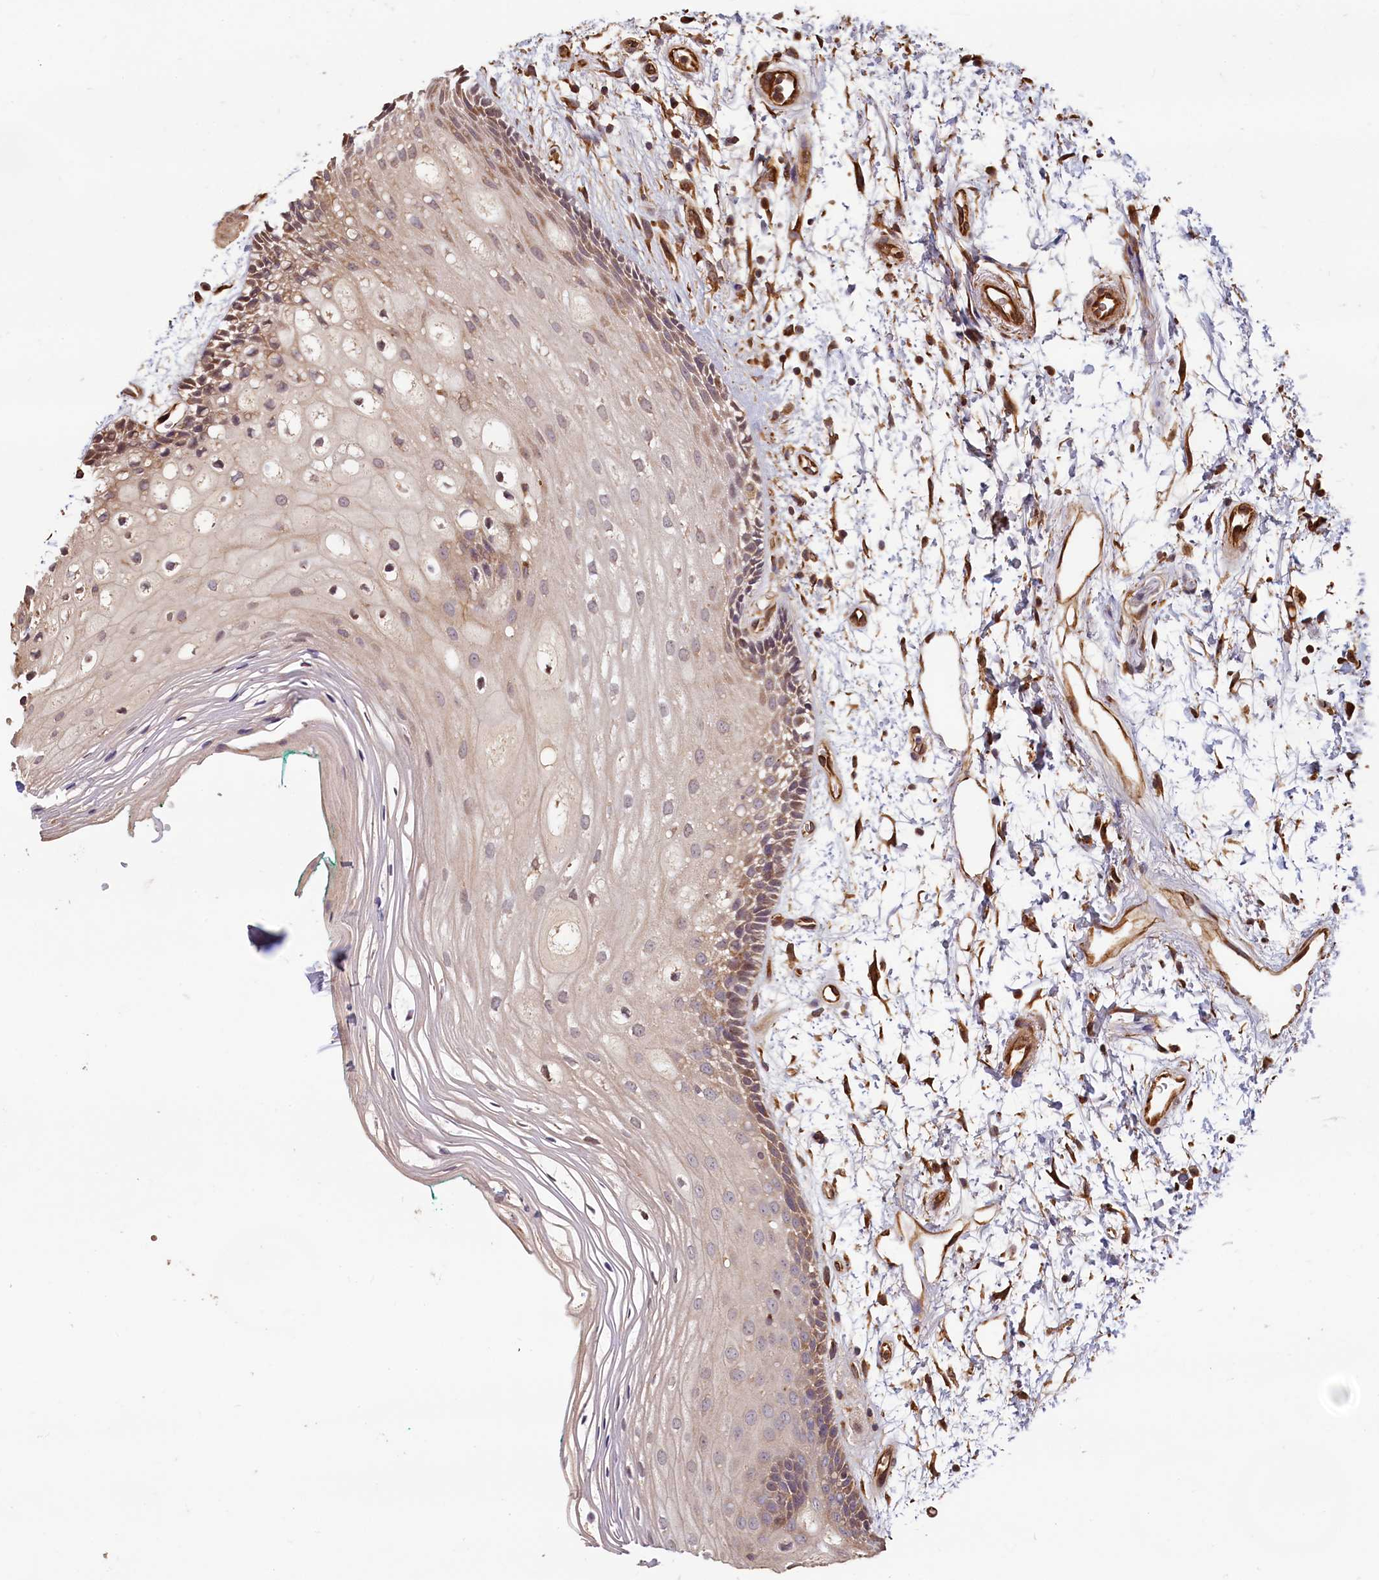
{"staining": {"intensity": "moderate", "quantity": "<25%", "location": "cytoplasmic/membranous"}, "tissue": "oral mucosa", "cell_type": "Squamous epithelial cells", "image_type": "normal", "snomed": [{"axis": "morphology", "description": "Normal tissue, NOS"}, {"axis": "topography", "description": "Skeletal muscle"}, {"axis": "topography", "description": "Oral tissue"}, {"axis": "topography", "description": "Peripheral nerve tissue"}], "caption": "Immunohistochemical staining of unremarkable oral mucosa displays moderate cytoplasmic/membranous protein positivity in about <25% of squamous epithelial cells.", "gene": "ACSBG1", "patient": {"sex": "female", "age": 84}}